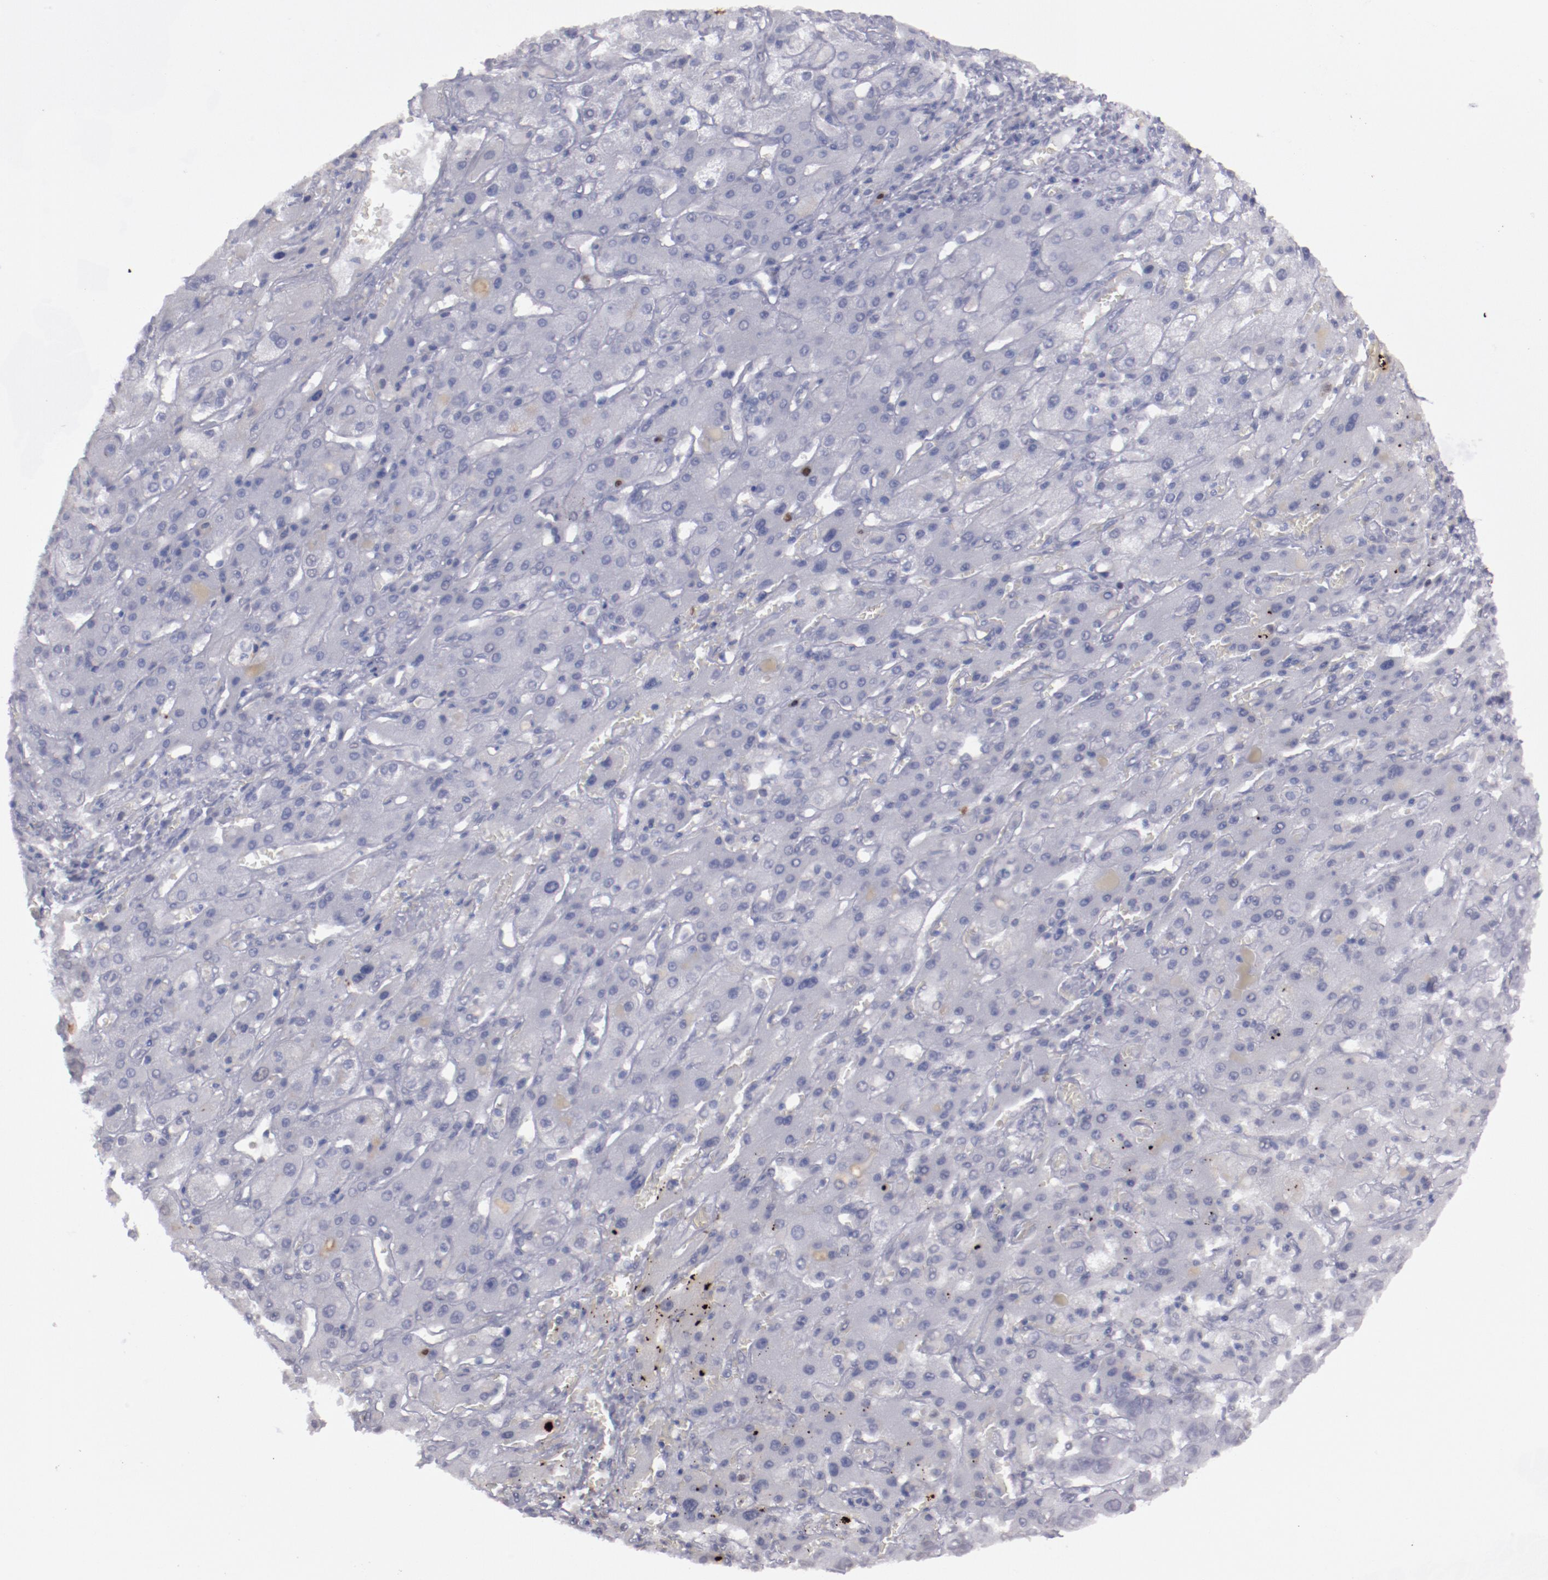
{"staining": {"intensity": "negative", "quantity": "none", "location": "none"}, "tissue": "liver cancer", "cell_type": "Tumor cells", "image_type": "cancer", "snomed": [{"axis": "morphology", "description": "Cholangiocarcinoma"}, {"axis": "topography", "description": "Liver"}], "caption": "The IHC photomicrograph has no significant staining in tumor cells of liver cholangiocarcinoma tissue.", "gene": "IRF4", "patient": {"sex": "female", "age": 52}}